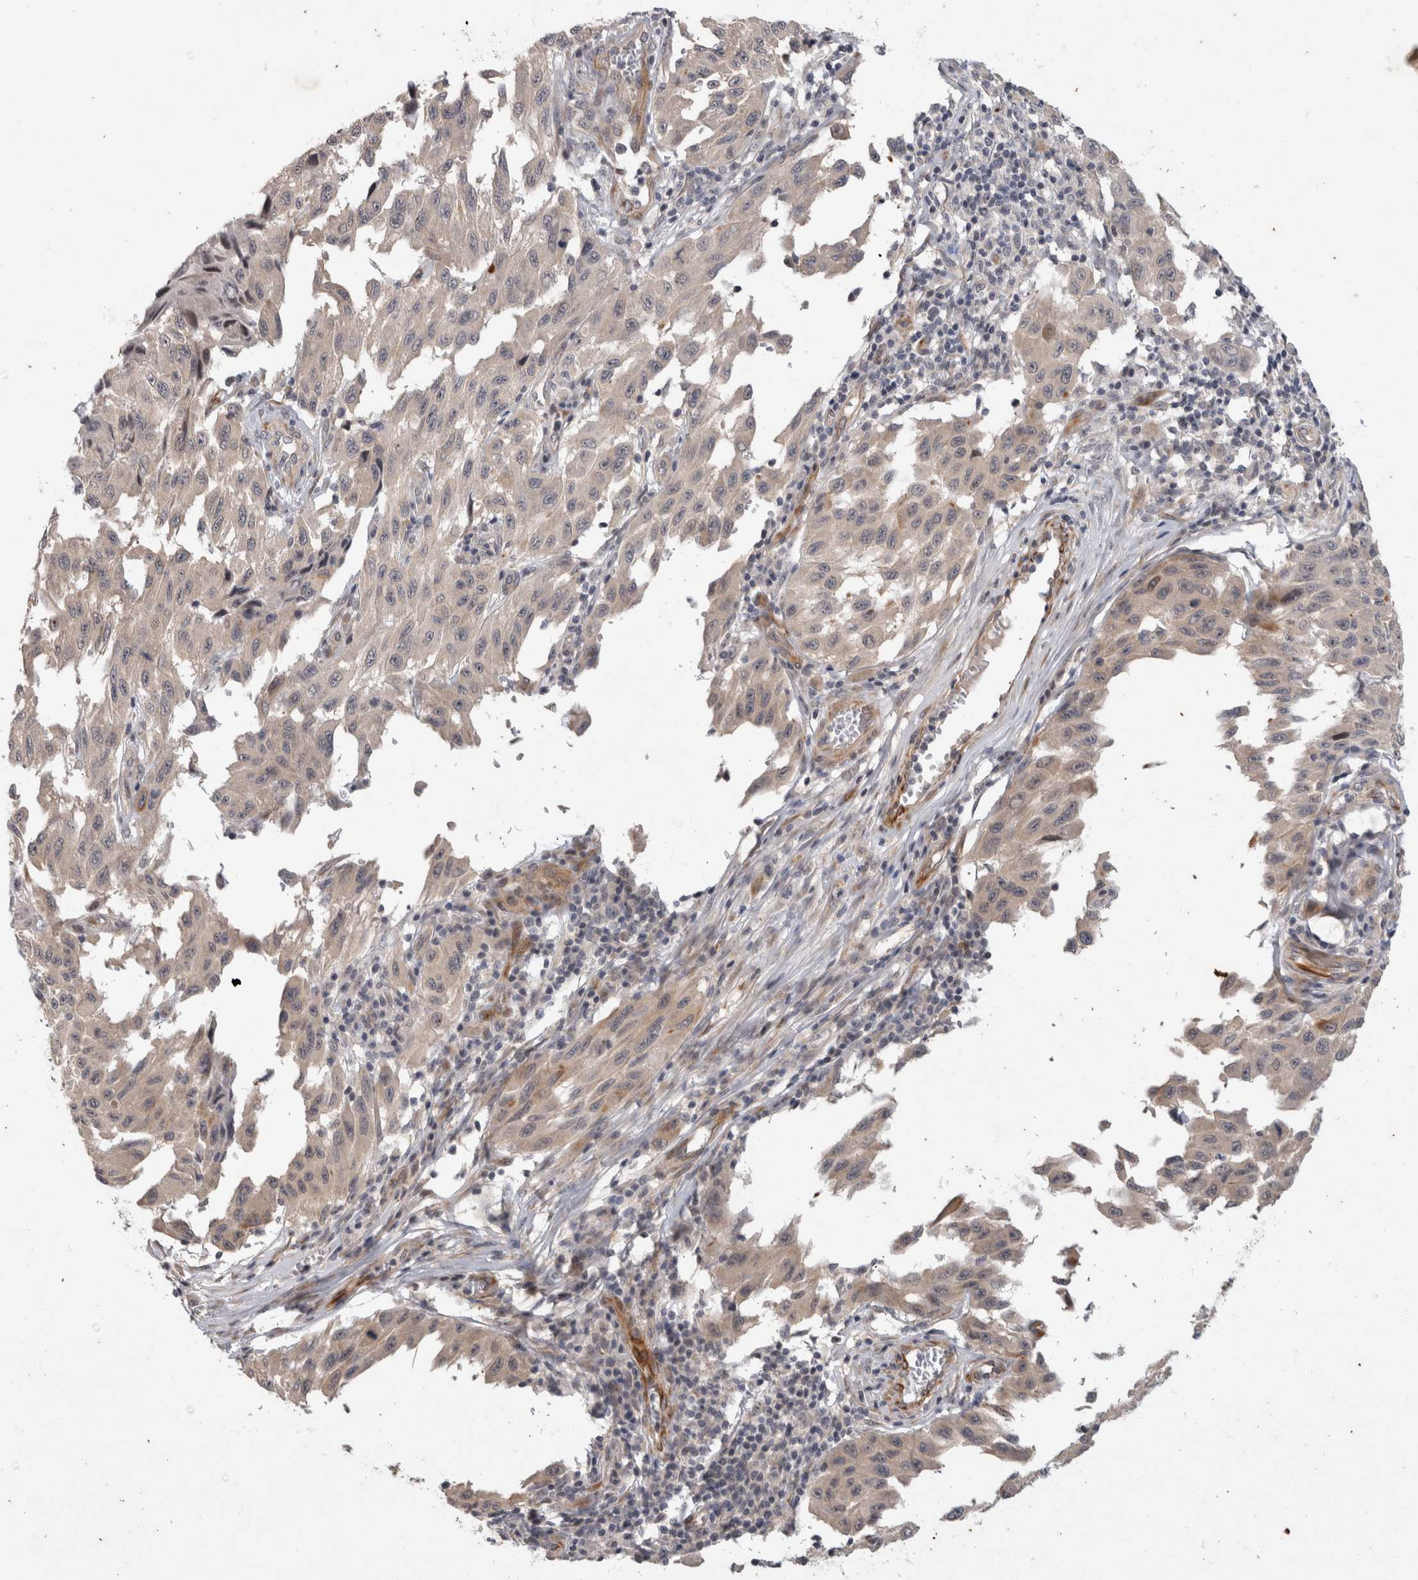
{"staining": {"intensity": "weak", "quantity": "<25%", "location": "cytoplasmic/membranous"}, "tissue": "melanoma", "cell_type": "Tumor cells", "image_type": "cancer", "snomed": [{"axis": "morphology", "description": "Malignant melanoma, NOS"}, {"axis": "topography", "description": "Skin"}], "caption": "High magnification brightfield microscopy of melanoma stained with DAB (3,3'-diaminobenzidine) (brown) and counterstained with hematoxylin (blue): tumor cells show no significant positivity.", "gene": "CRISPLD1", "patient": {"sex": "male", "age": 30}}